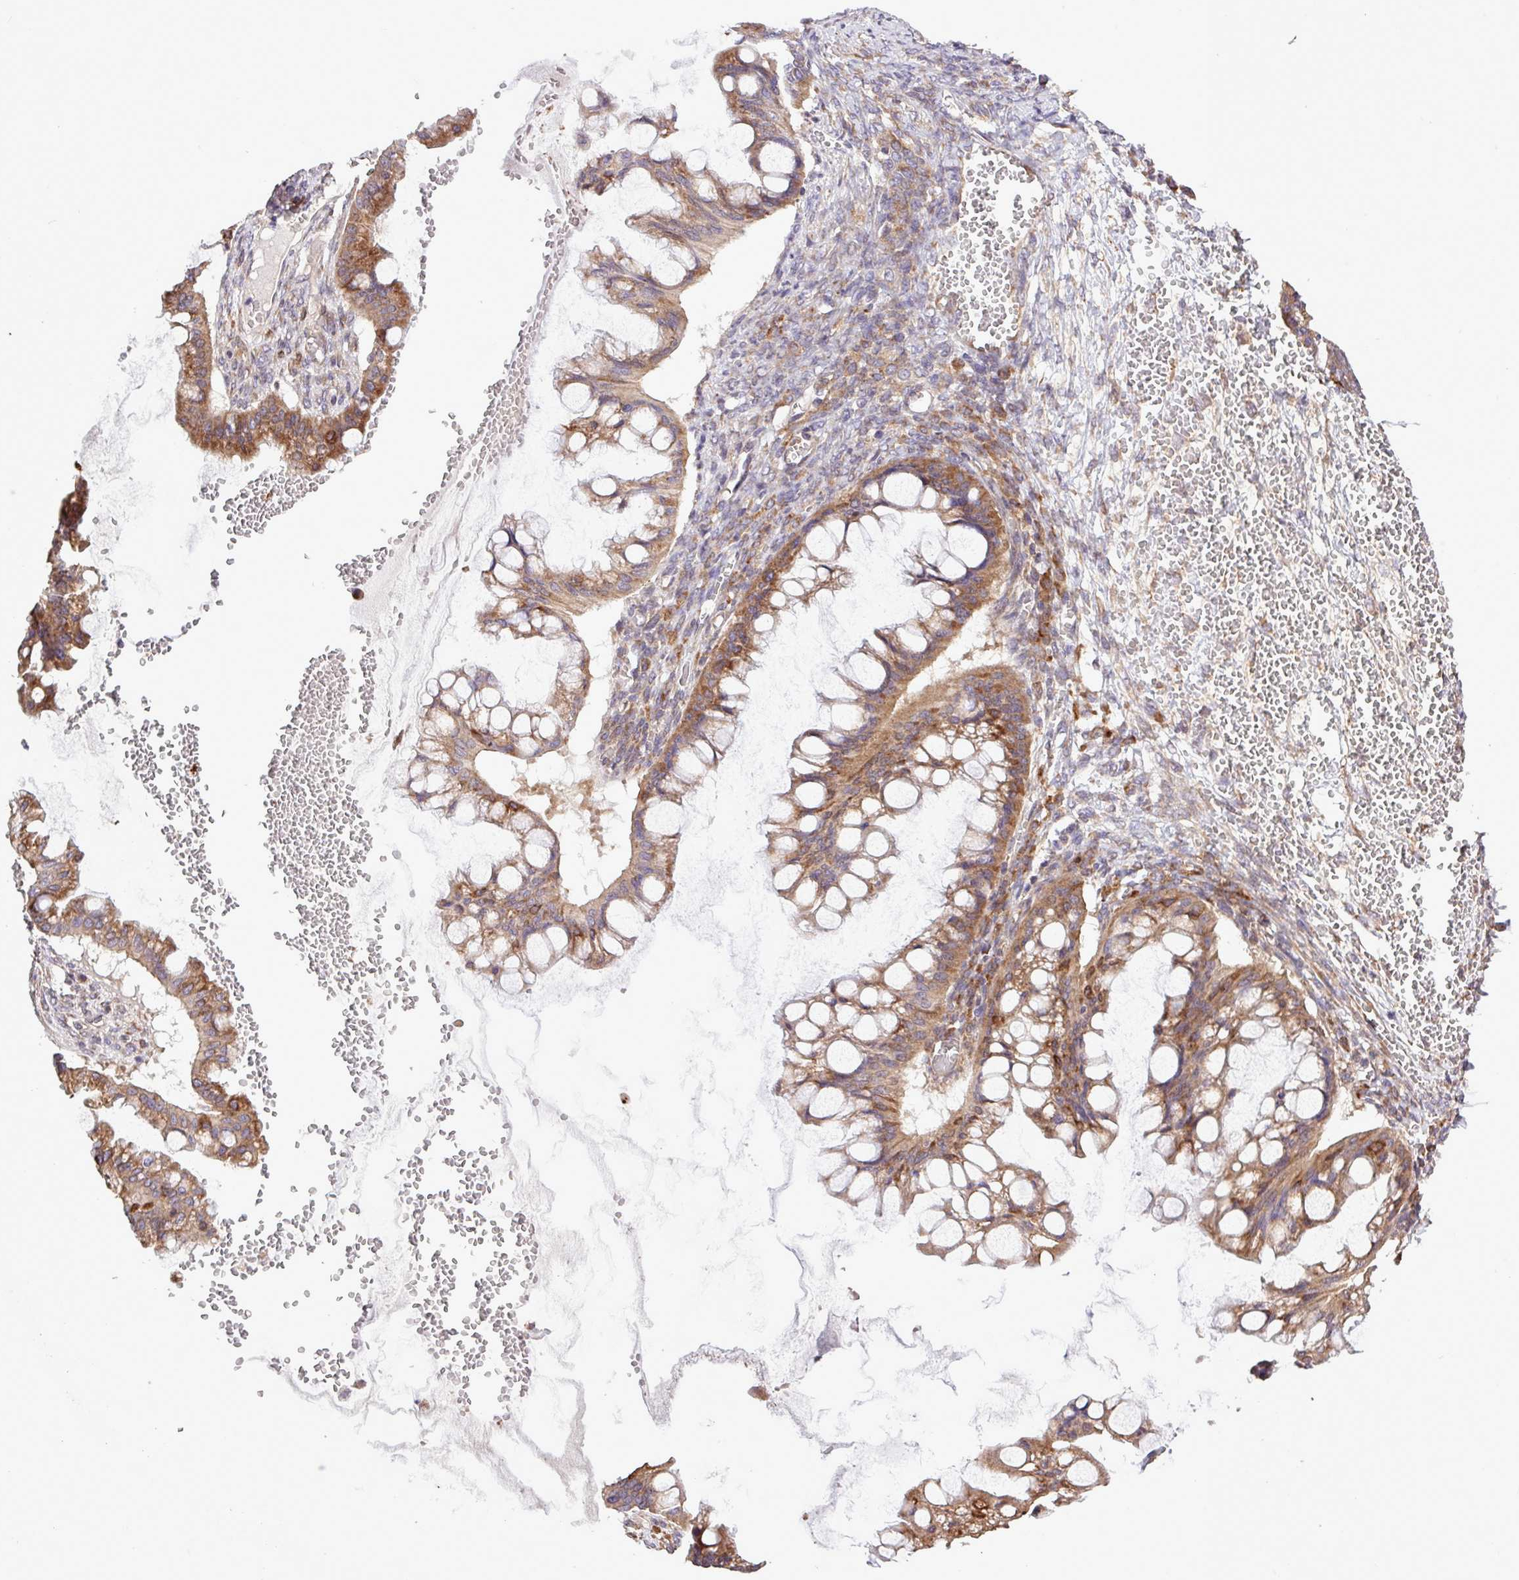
{"staining": {"intensity": "moderate", "quantity": ">75%", "location": "cytoplasmic/membranous"}, "tissue": "ovarian cancer", "cell_type": "Tumor cells", "image_type": "cancer", "snomed": [{"axis": "morphology", "description": "Cystadenocarcinoma, mucinous, NOS"}, {"axis": "topography", "description": "Ovary"}], "caption": "Human ovarian mucinous cystadenocarcinoma stained for a protein (brown) shows moderate cytoplasmic/membranous positive staining in about >75% of tumor cells.", "gene": "MEGF6", "patient": {"sex": "female", "age": 73}}